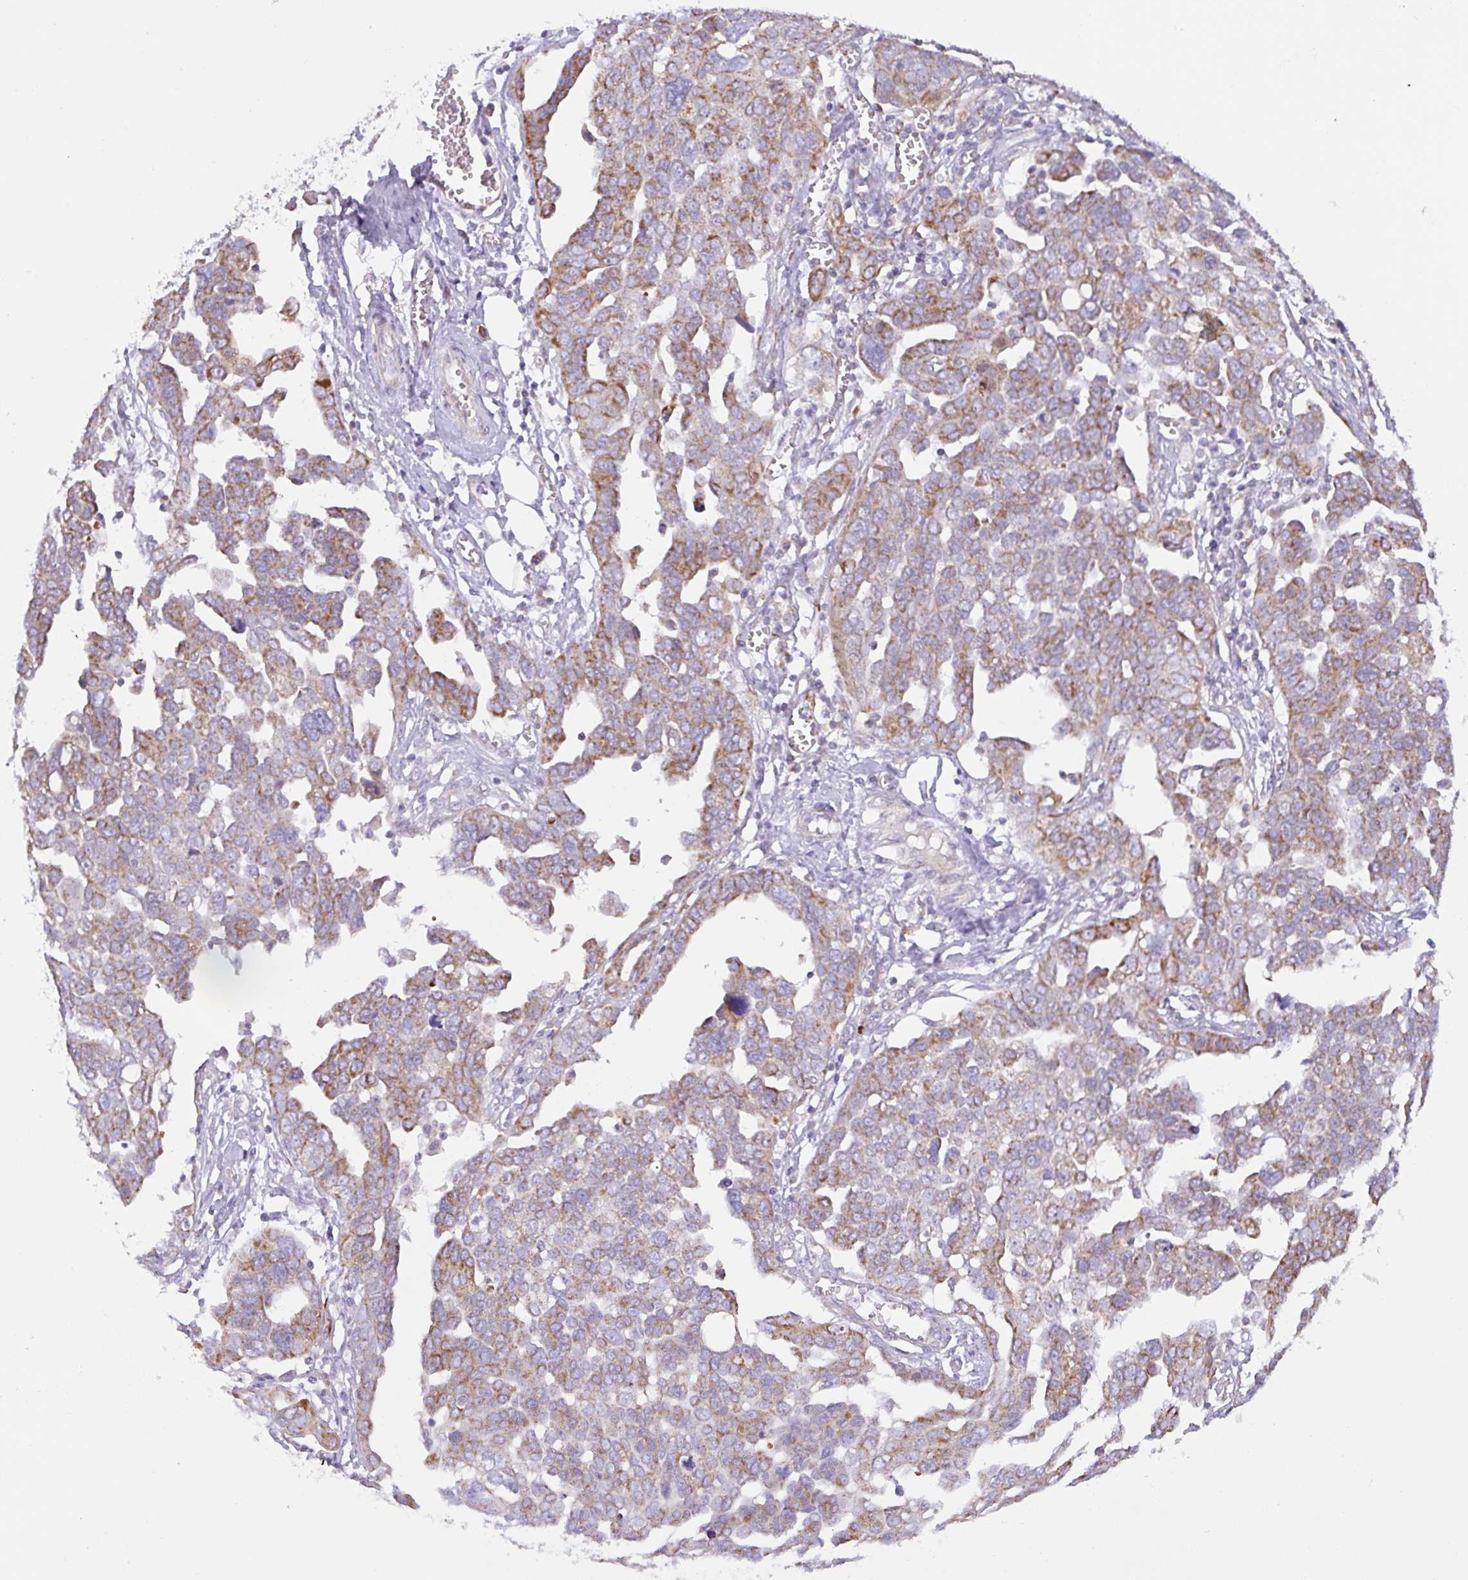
{"staining": {"intensity": "moderate", "quantity": ">75%", "location": "cytoplasmic/membranous"}, "tissue": "ovarian cancer", "cell_type": "Tumor cells", "image_type": "cancer", "snomed": [{"axis": "morphology", "description": "Cystadenocarcinoma, serous, NOS"}, {"axis": "topography", "description": "Ovary"}], "caption": "A histopathology image of ovarian cancer (serous cystadenocarcinoma) stained for a protein exhibits moderate cytoplasmic/membranous brown staining in tumor cells.", "gene": "CHDH", "patient": {"sex": "female", "age": 59}}